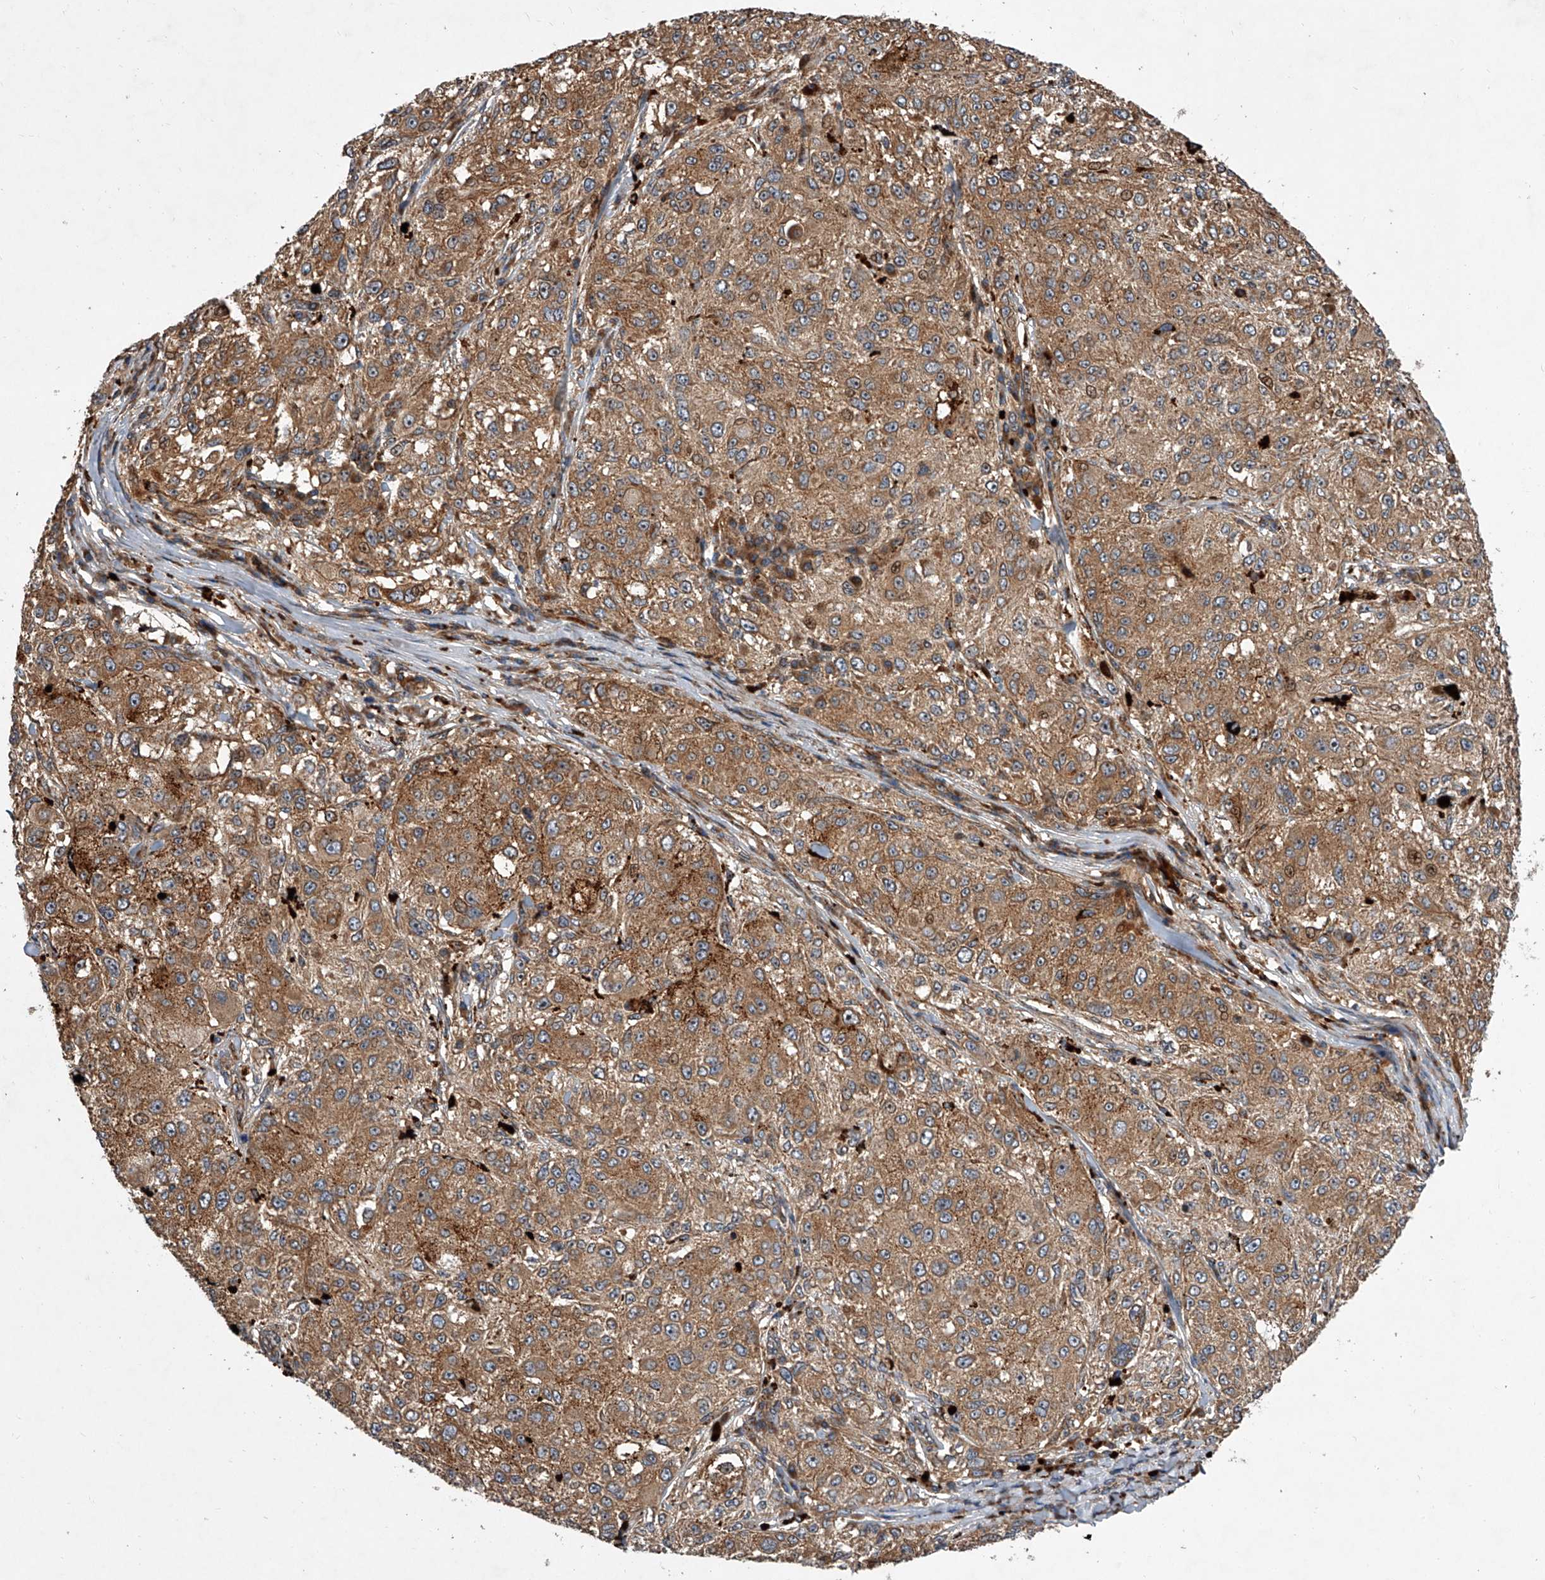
{"staining": {"intensity": "moderate", "quantity": ">75%", "location": "cytoplasmic/membranous"}, "tissue": "melanoma", "cell_type": "Tumor cells", "image_type": "cancer", "snomed": [{"axis": "morphology", "description": "Necrosis, NOS"}, {"axis": "morphology", "description": "Malignant melanoma, NOS"}, {"axis": "topography", "description": "Skin"}], "caption": "Melanoma was stained to show a protein in brown. There is medium levels of moderate cytoplasmic/membranous staining in approximately >75% of tumor cells.", "gene": "USP47", "patient": {"sex": "female", "age": 87}}